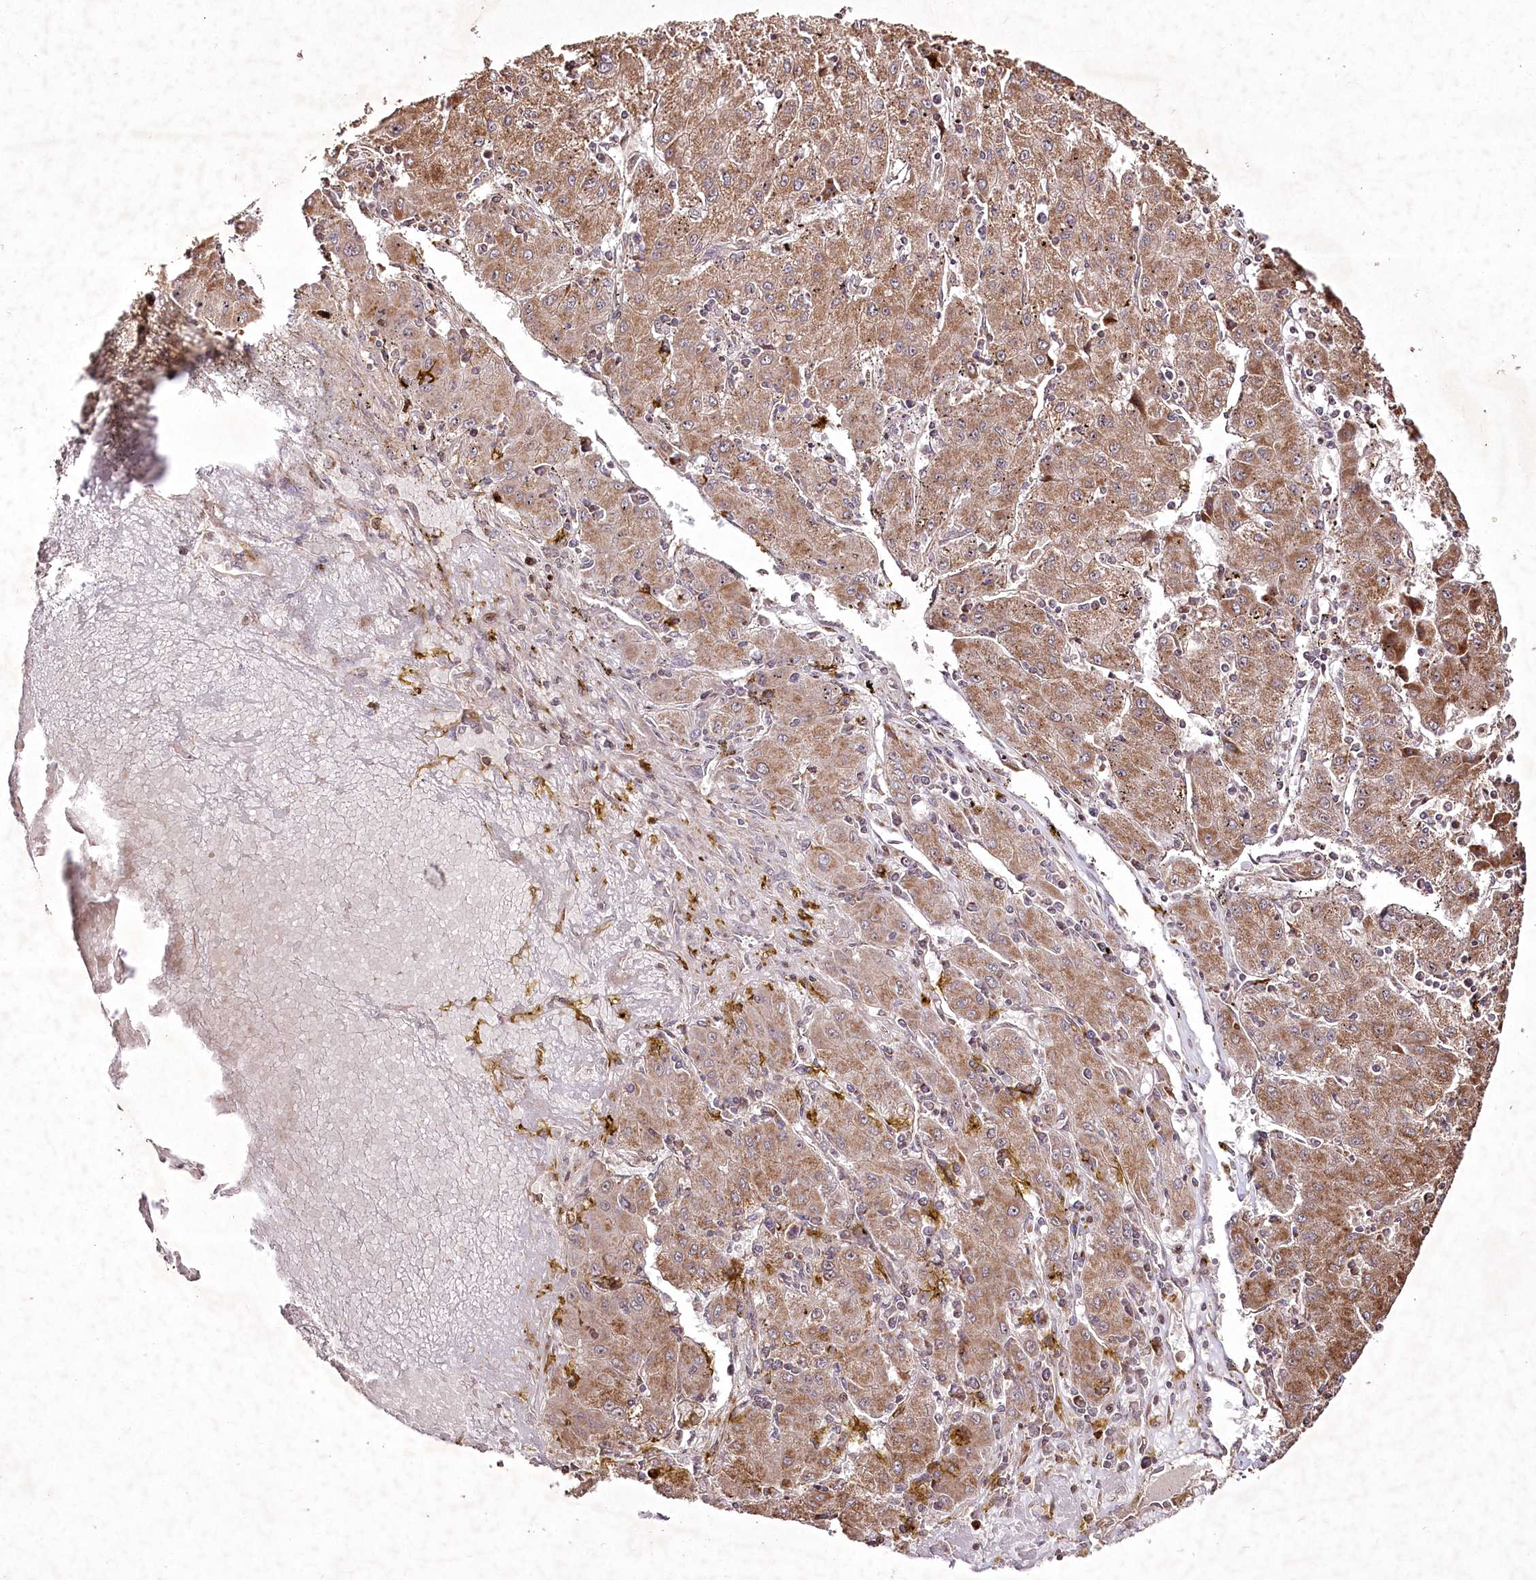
{"staining": {"intensity": "moderate", "quantity": ">75%", "location": "cytoplasmic/membranous"}, "tissue": "liver cancer", "cell_type": "Tumor cells", "image_type": "cancer", "snomed": [{"axis": "morphology", "description": "Carcinoma, Hepatocellular, NOS"}, {"axis": "topography", "description": "Liver"}], "caption": "Hepatocellular carcinoma (liver) stained with a protein marker exhibits moderate staining in tumor cells.", "gene": "PSTK", "patient": {"sex": "male", "age": 72}}